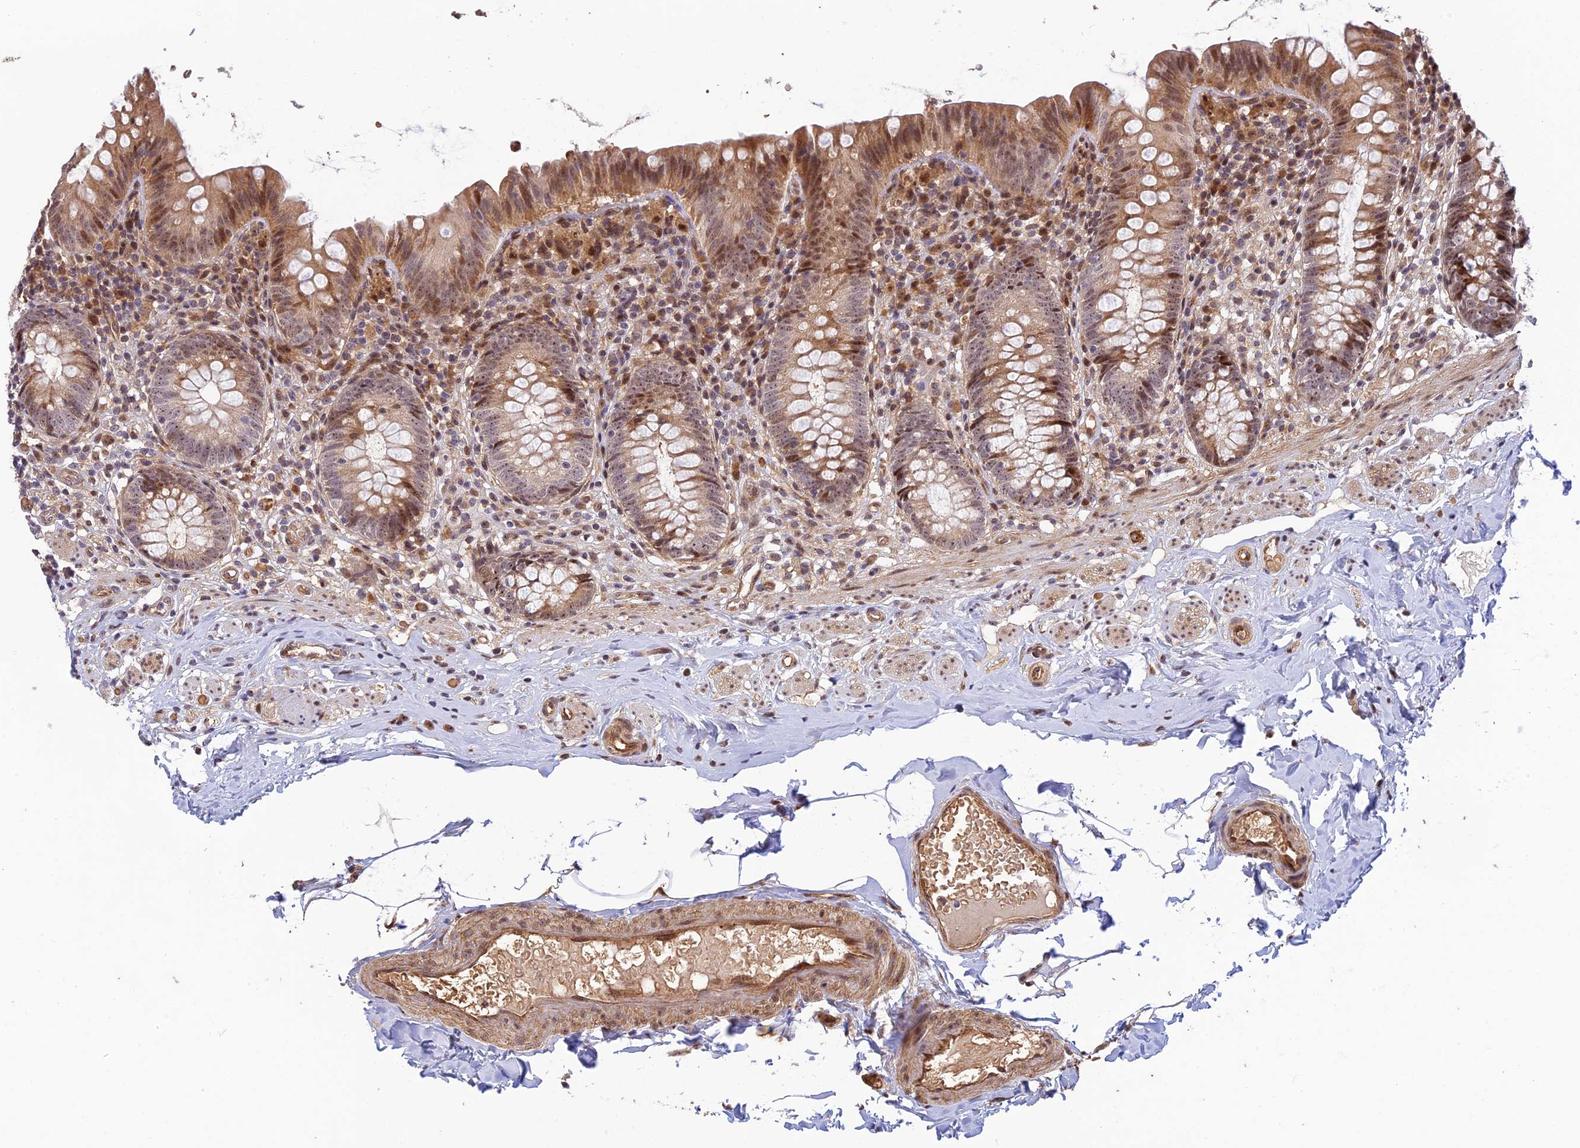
{"staining": {"intensity": "moderate", "quantity": "25%-75%", "location": "cytoplasmic/membranous,nuclear"}, "tissue": "appendix", "cell_type": "Glandular cells", "image_type": "normal", "snomed": [{"axis": "morphology", "description": "Normal tissue, NOS"}, {"axis": "topography", "description": "Appendix"}], "caption": "Approximately 25%-75% of glandular cells in unremarkable appendix demonstrate moderate cytoplasmic/membranous,nuclear protein expression as visualized by brown immunohistochemical staining.", "gene": "UFSP2", "patient": {"sex": "male", "age": 55}}